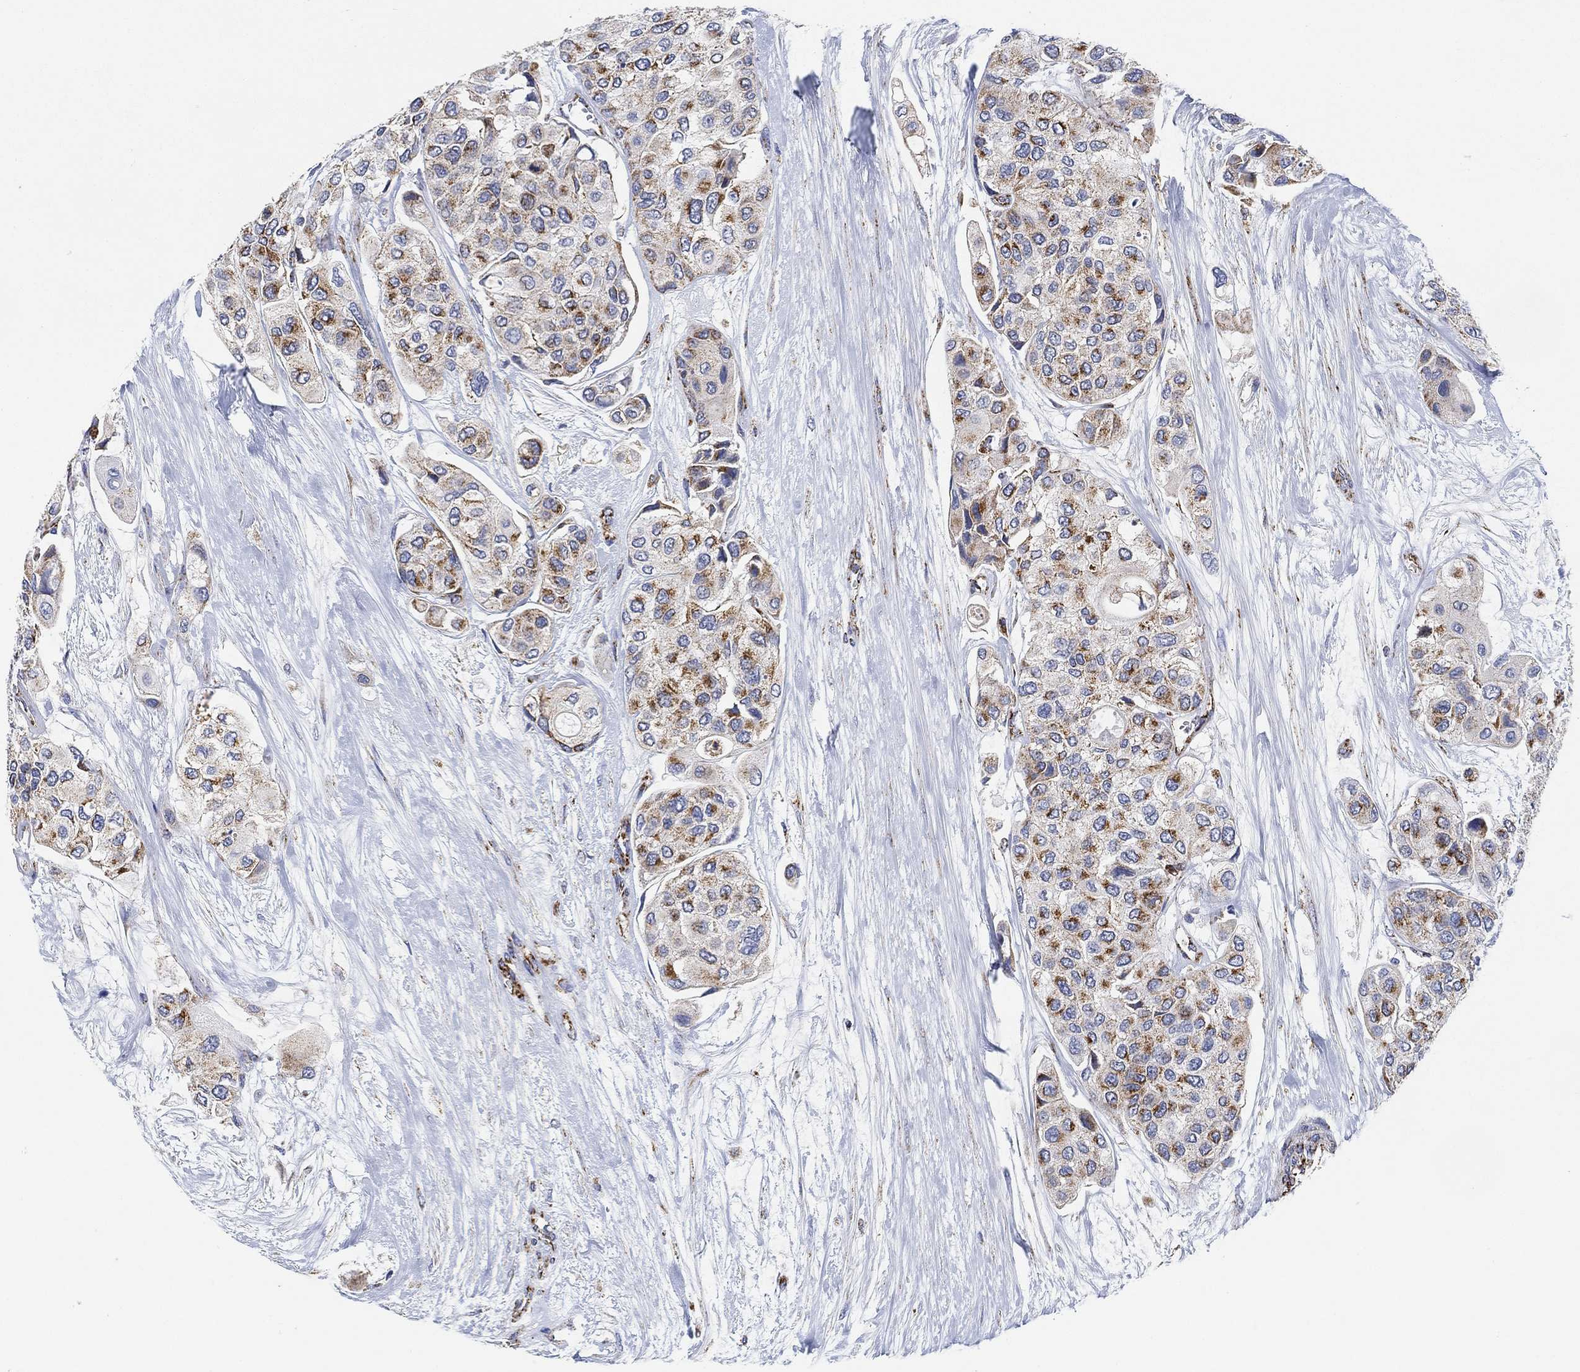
{"staining": {"intensity": "strong", "quantity": "<25%", "location": "cytoplasmic/membranous"}, "tissue": "urothelial cancer", "cell_type": "Tumor cells", "image_type": "cancer", "snomed": [{"axis": "morphology", "description": "Urothelial carcinoma, High grade"}, {"axis": "topography", "description": "Urinary bladder"}], "caption": "Tumor cells demonstrate medium levels of strong cytoplasmic/membranous staining in about <25% of cells in urothelial cancer.", "gene": "NDUFS3", "patient": {"sex": "male", "age": 77}}